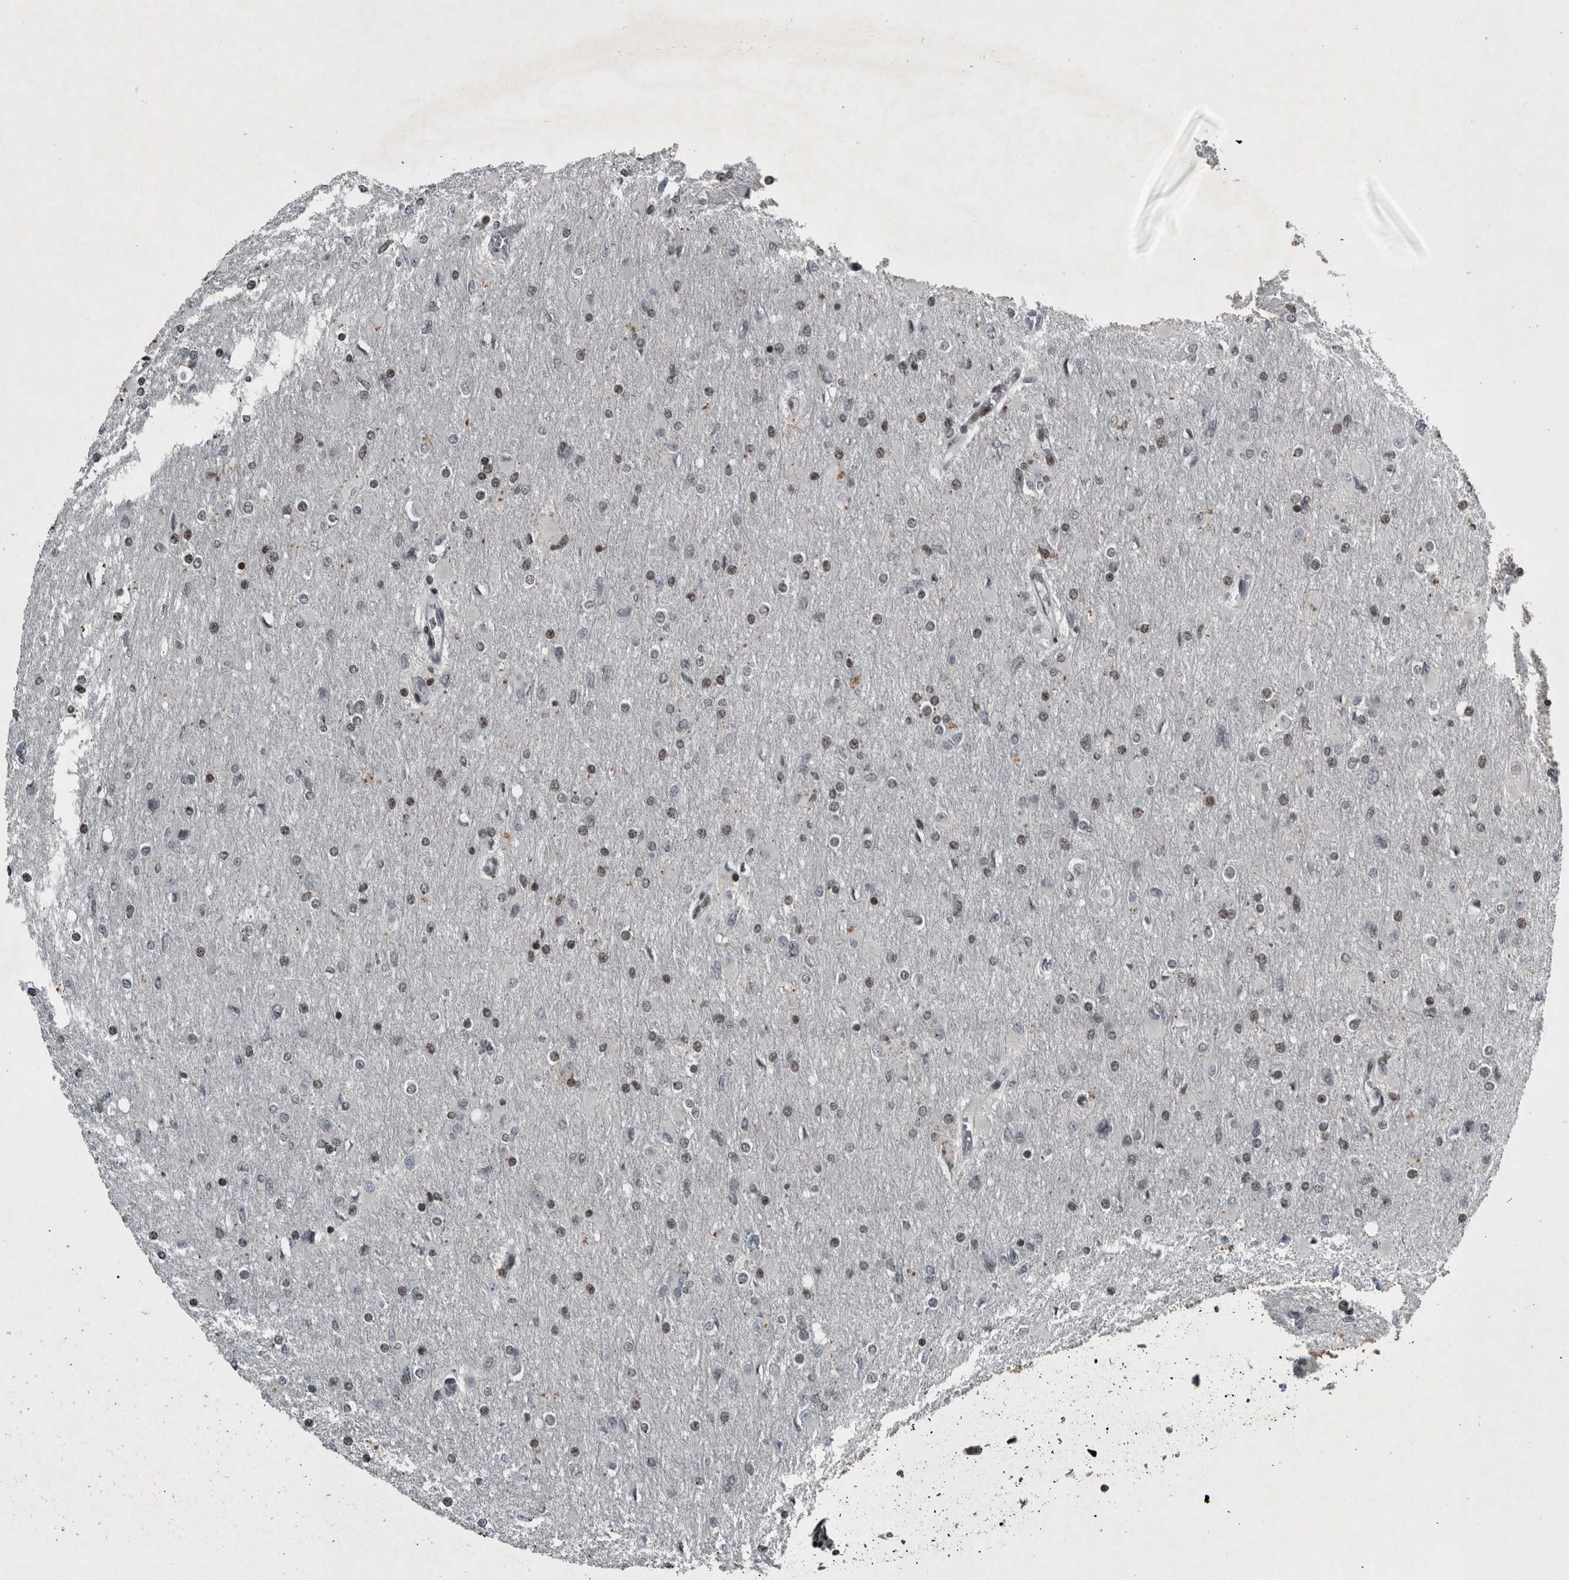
{"staining": {"intensity": "weak", "quantity": "25%-75%", "location": "nuclear"}, "tissue": "glioma", "cell_type": "Tumor cells", "image_type": "cancer", "snomed": [{"axis": "morphology", "description": "Glioma, malignant, High grade"}, {"axis": "topography", "description": "Cerebral cortex"}], "caption": "High-power microscopy captured an immunohistochemistry photomicrograph of glioma, revealing weak nuclear positivity in approximately 25%-75% of tumor cells.", "gene": "UNC50", "patient": {"sex": "female", "age": 36}}